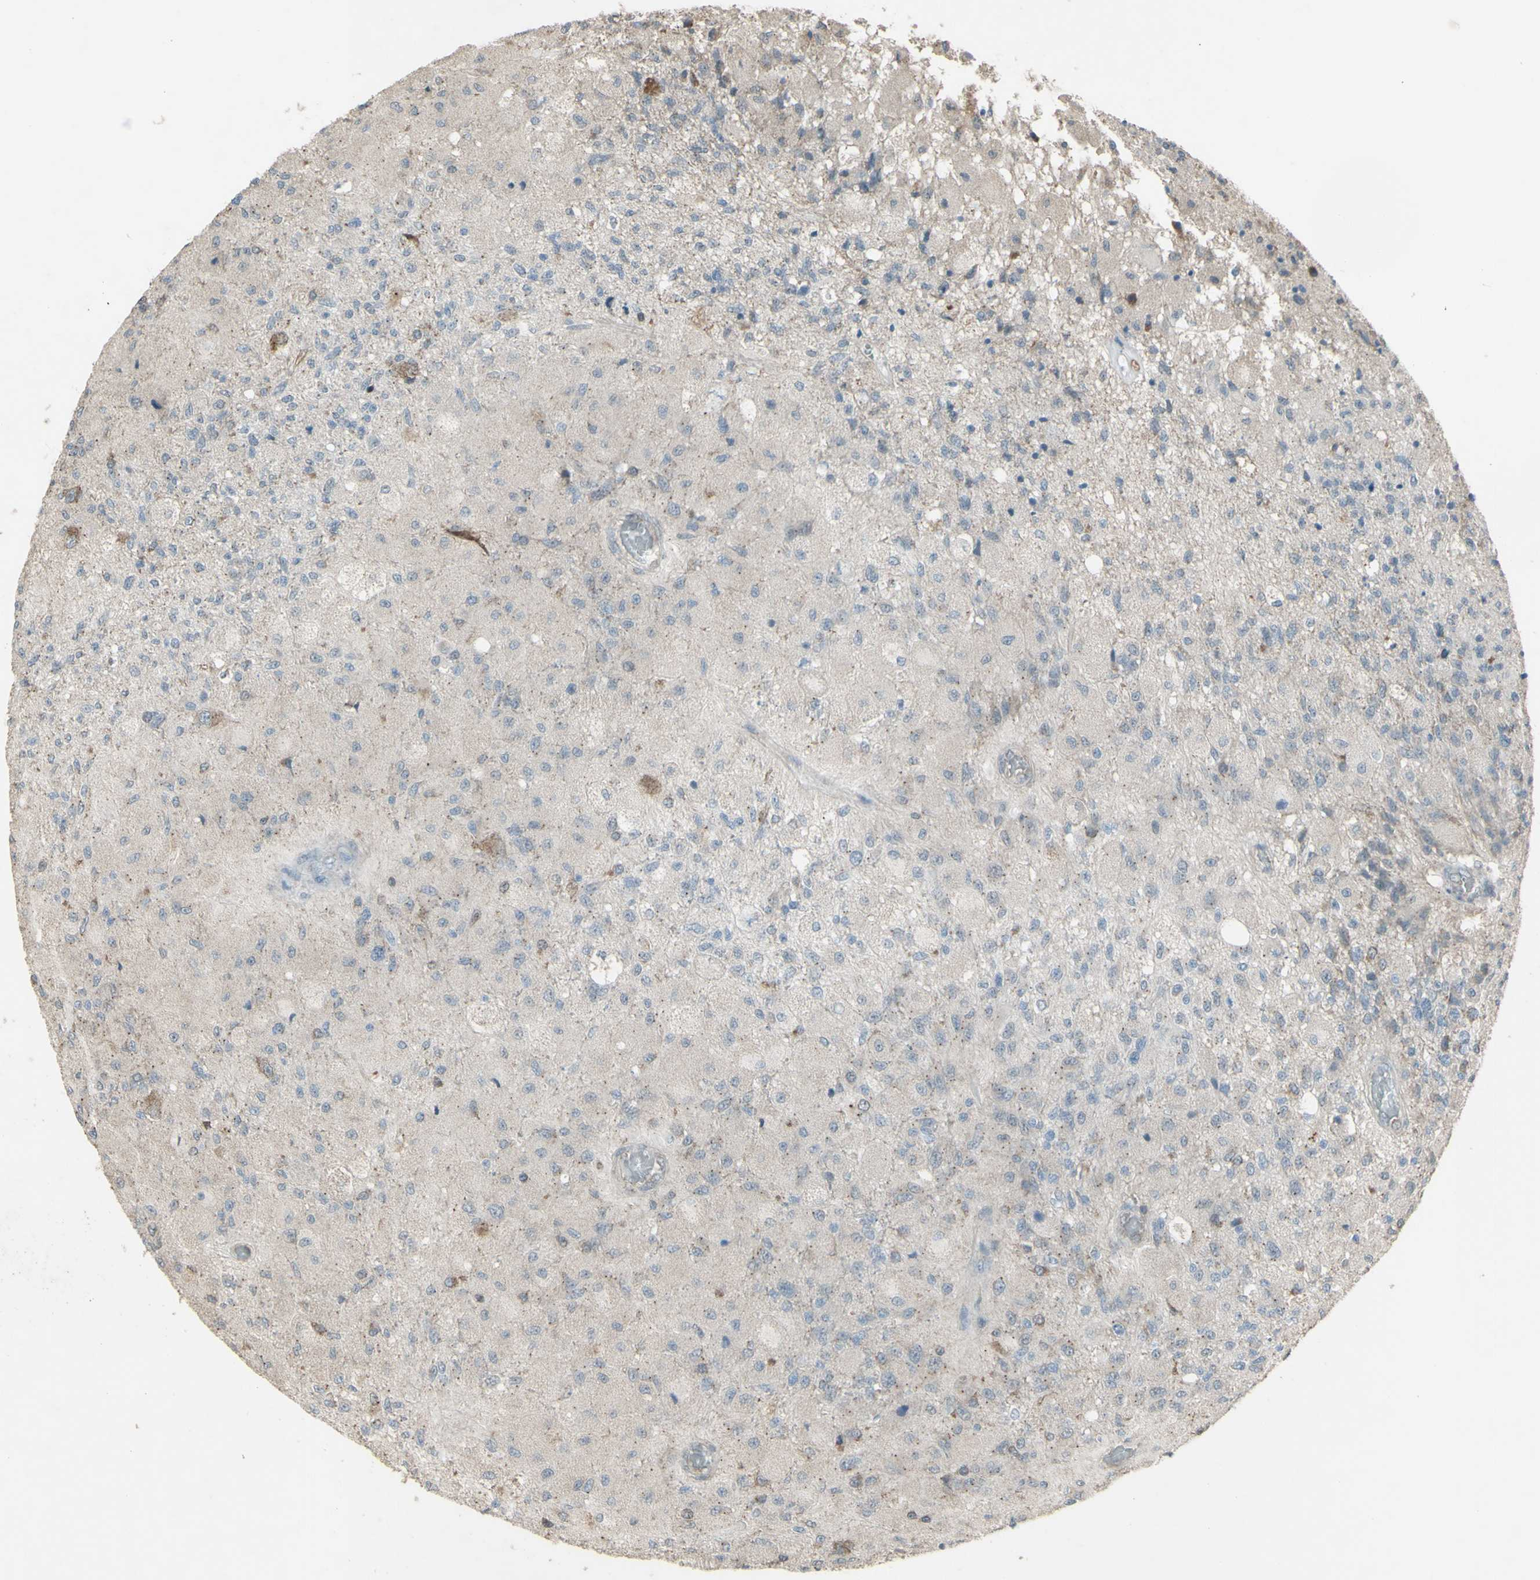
{"staining": {"intensity": "negative", "quantity": "none", "location": "none"}, "tissue": "glioma", "cell_type": "Tumor cells", "image_type": "cancer", "snomed": [{"axis": "morphology", "description": "Normal tissue, NOS"}, {"axis": "morphology", "description": "Glioma, malignant, High grade"}, {"axis": "topography", "description": "Cerebral cortex"}], "caption": "This is an immunohistochemistry (IHC) micrograph of glioma. There is no positivity in tumor cells.", "gene": "FXYD3", "patient": {"sex": "male", "age": 77}}